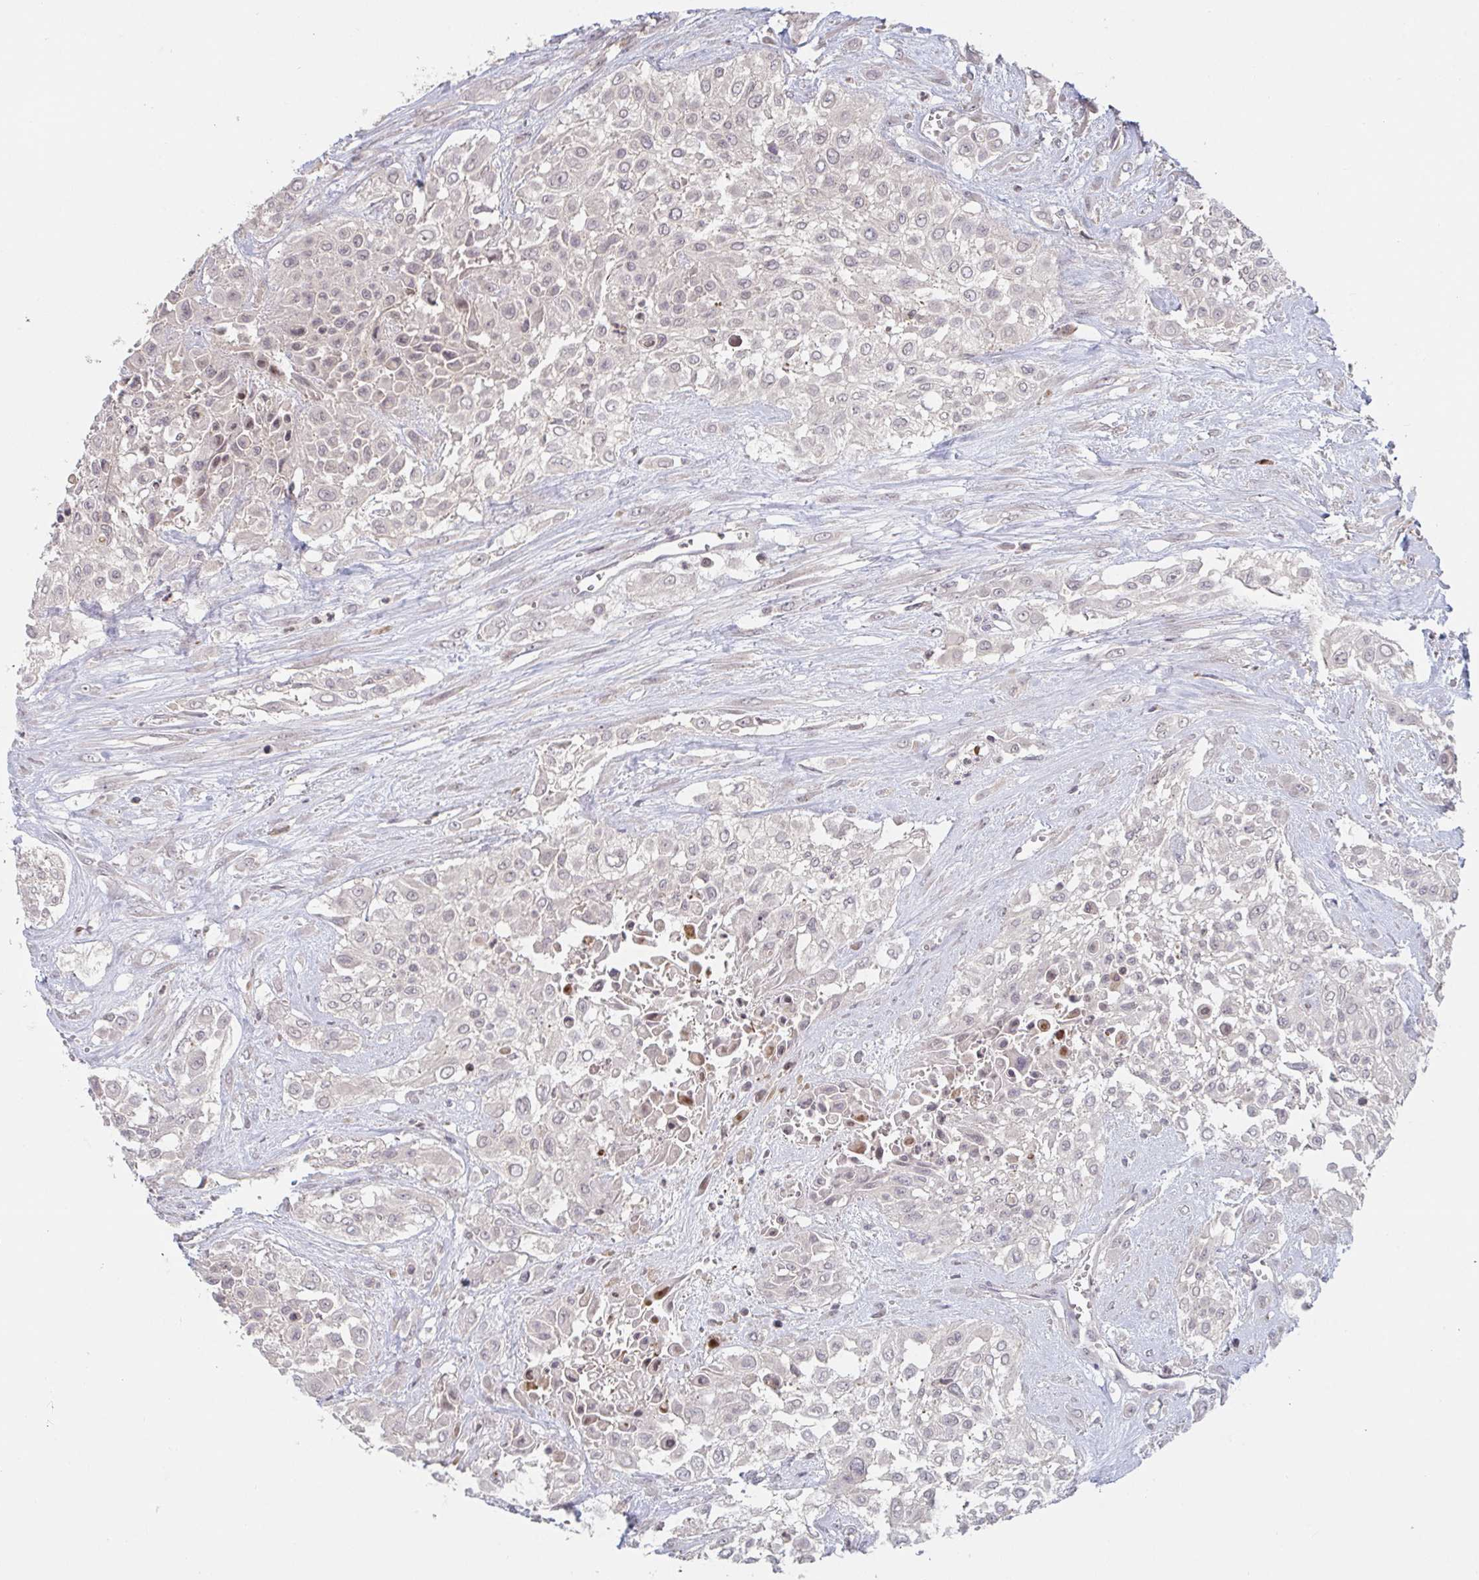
{"staining": {"intensity": "negative", "quantity": "none", "location": "none"}, "tissue": "urothelial cancer", "cell_type": "Tumor cells", "image_type": "cancer", "snomed": [{"axis": "morphology", "description": "Urothelial carcinoma, High grade"}, {"axis": "topography", "description": "Urinary bladder"}], "caption": "This is an immunohistochemistry micrograph of urothelial carcinoma (high-grade). There is no positivity in tumor cells.", "gene": "DCST1", "patient": {"sex": "male", "age": 57}}